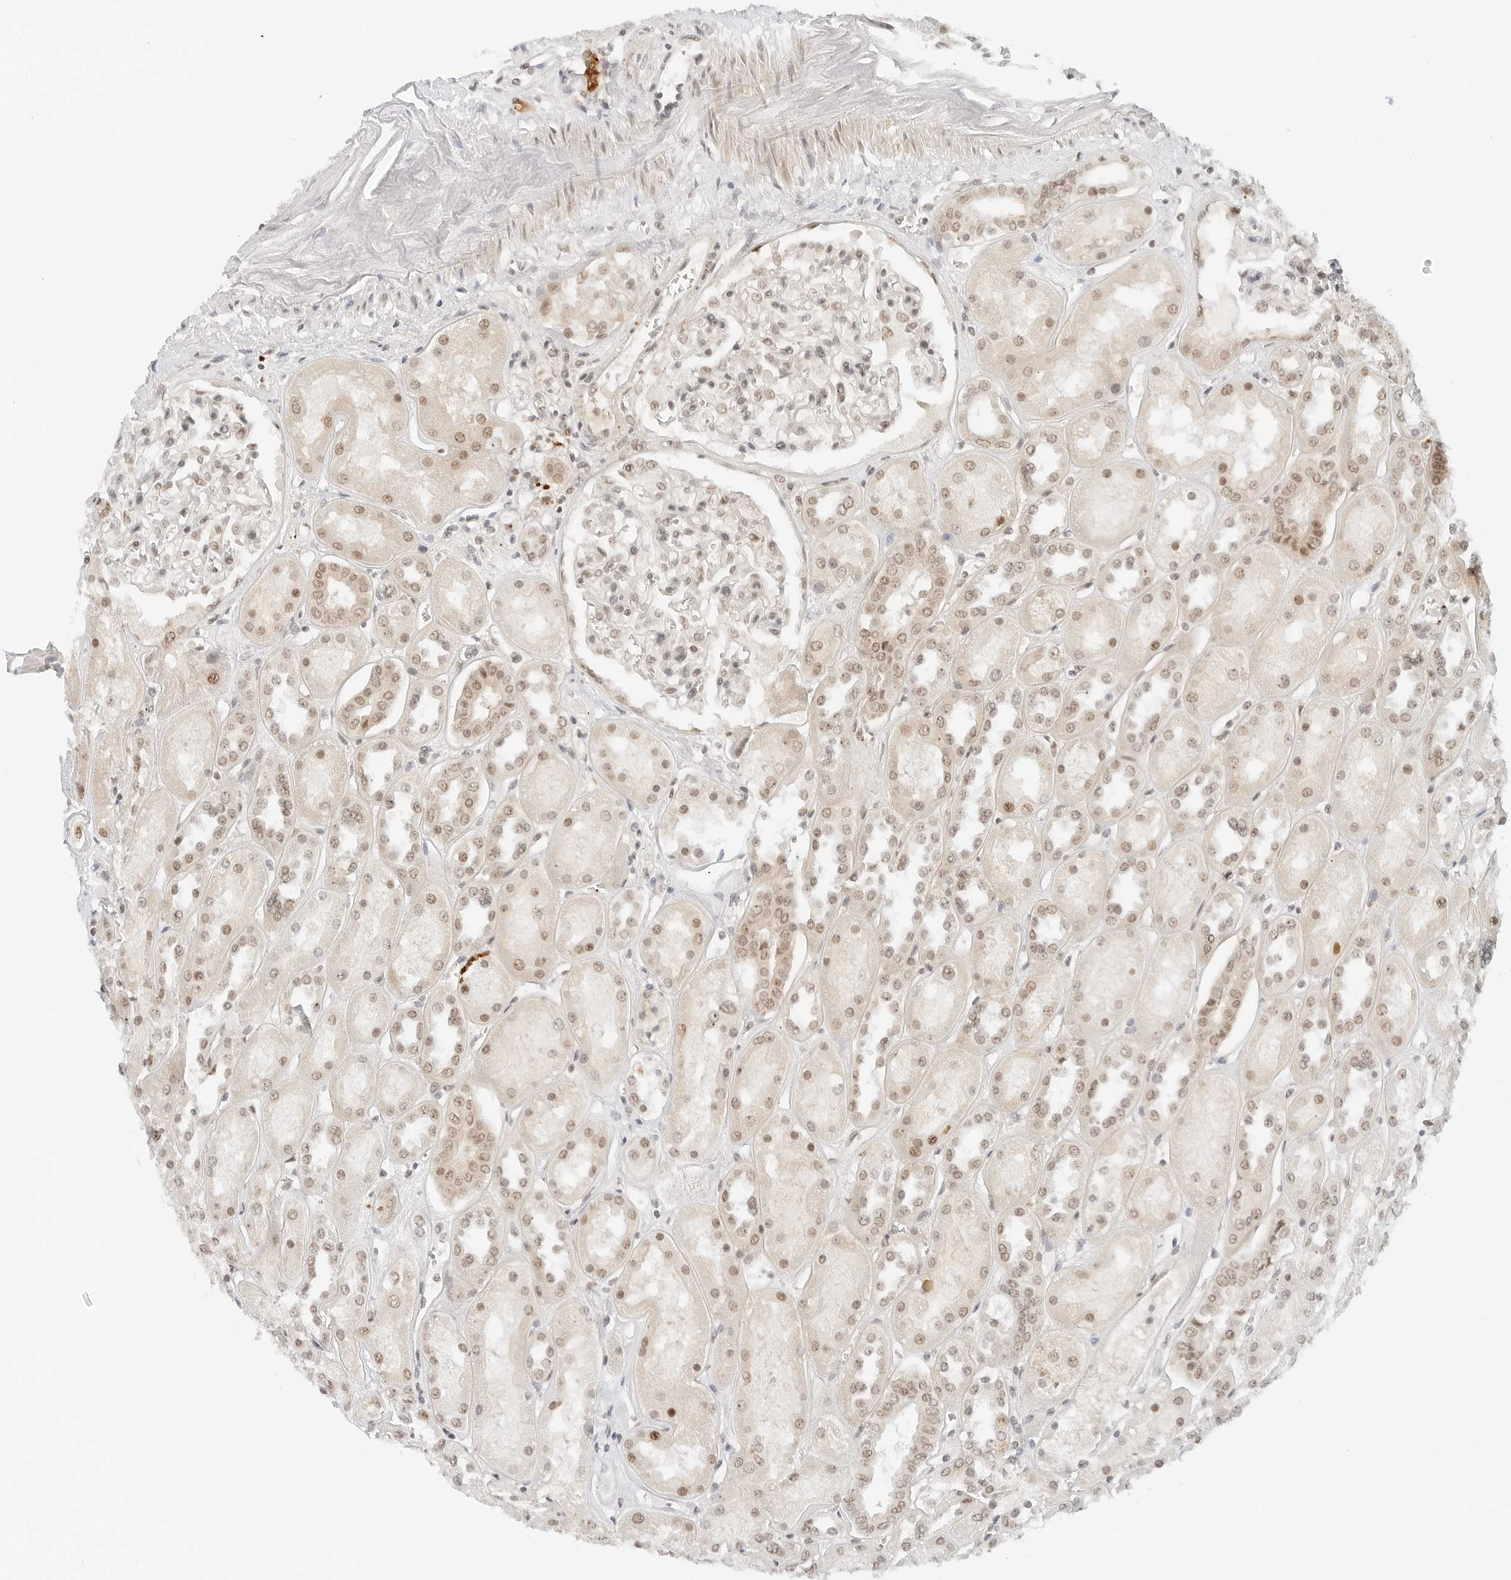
{"staining": {"intensity": "weak", "quantity": "25%-75%", "location": "nuclear"}, "tissue": "kidney", "cell_type": "Cells in glomeruli", "image_type": "normal", "snomed": [{"axis": "morphology", "description": "Normal tissue, NOS"}, {"axis": "topography", "description": "Kidney"}], "caption": "The photomicrograph demonstrates a brown stain indicating the presence of a protein in the nuclear of cells in glomeruli in kidney. Nuclei are stained in blue.", "gene": "NEO1", "patient": {"sex": "male", "age": 70}}